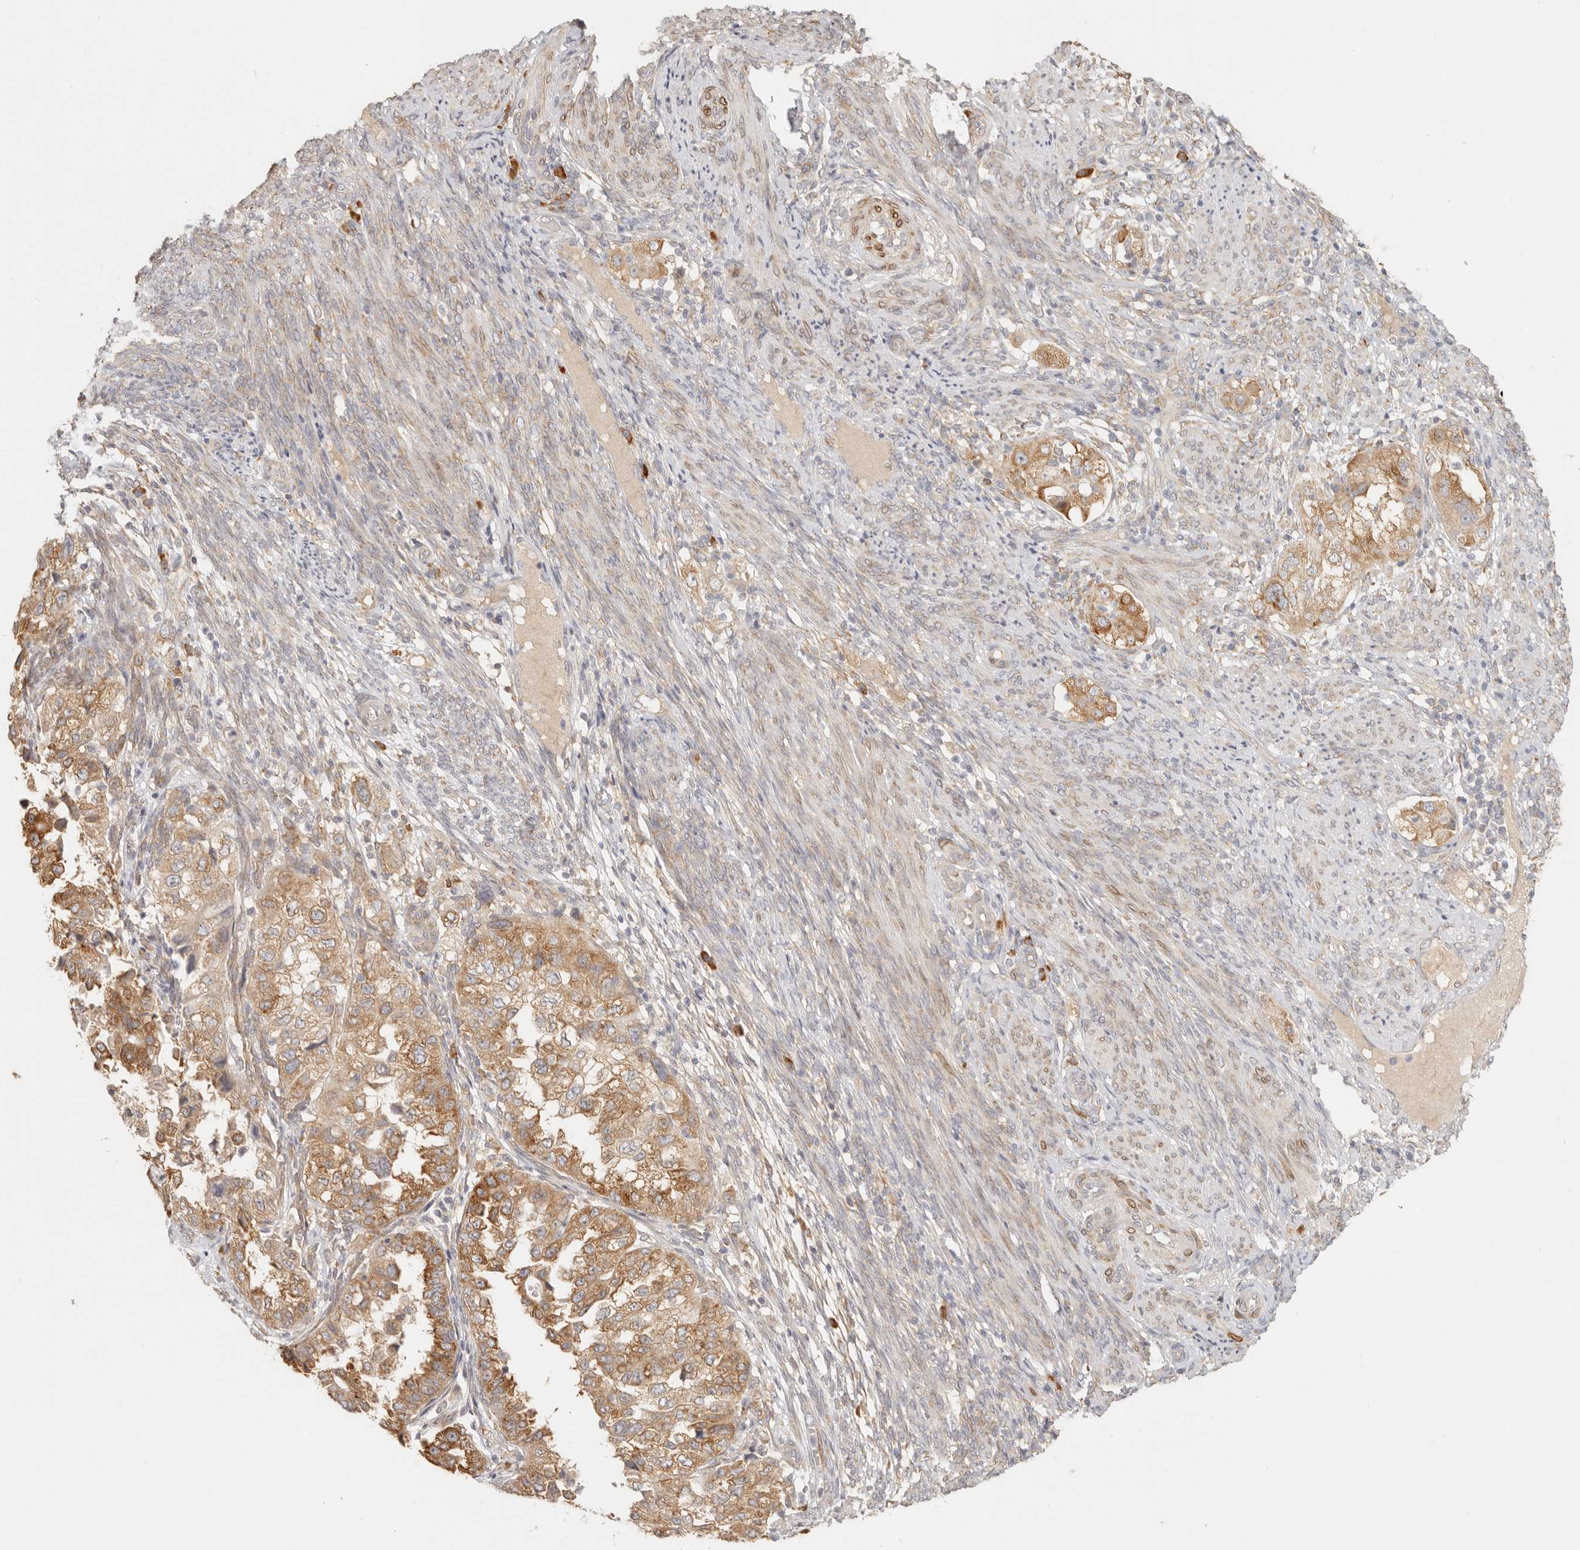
{"staining": {"intensity": "moderate", "quantity": ">75%", "location": "cytoplasmic/membranous"}, "tissue": "endometrial cancer", "cell_type": "Tumor cells", "image_type": "cancer", "snomed": [{"axis": "morphology", "description": "Adenocarcinoma, NOS"}, {"axis": "topography", "description": "Endometrium"}], "caption": "Tumor cells show medium levels of moderate cytoplasmic/membranous expression in approximately >75% of cells in human adenocarcinoma (endometrial). (Stains: DAB (3,3'-diaminobenzidine) in brown, nuclei in blue, Microscopy: brightfield microscopy at high magnification).", "gene": "PABPC4", "patient": {"sex": "female", "age": 85}}